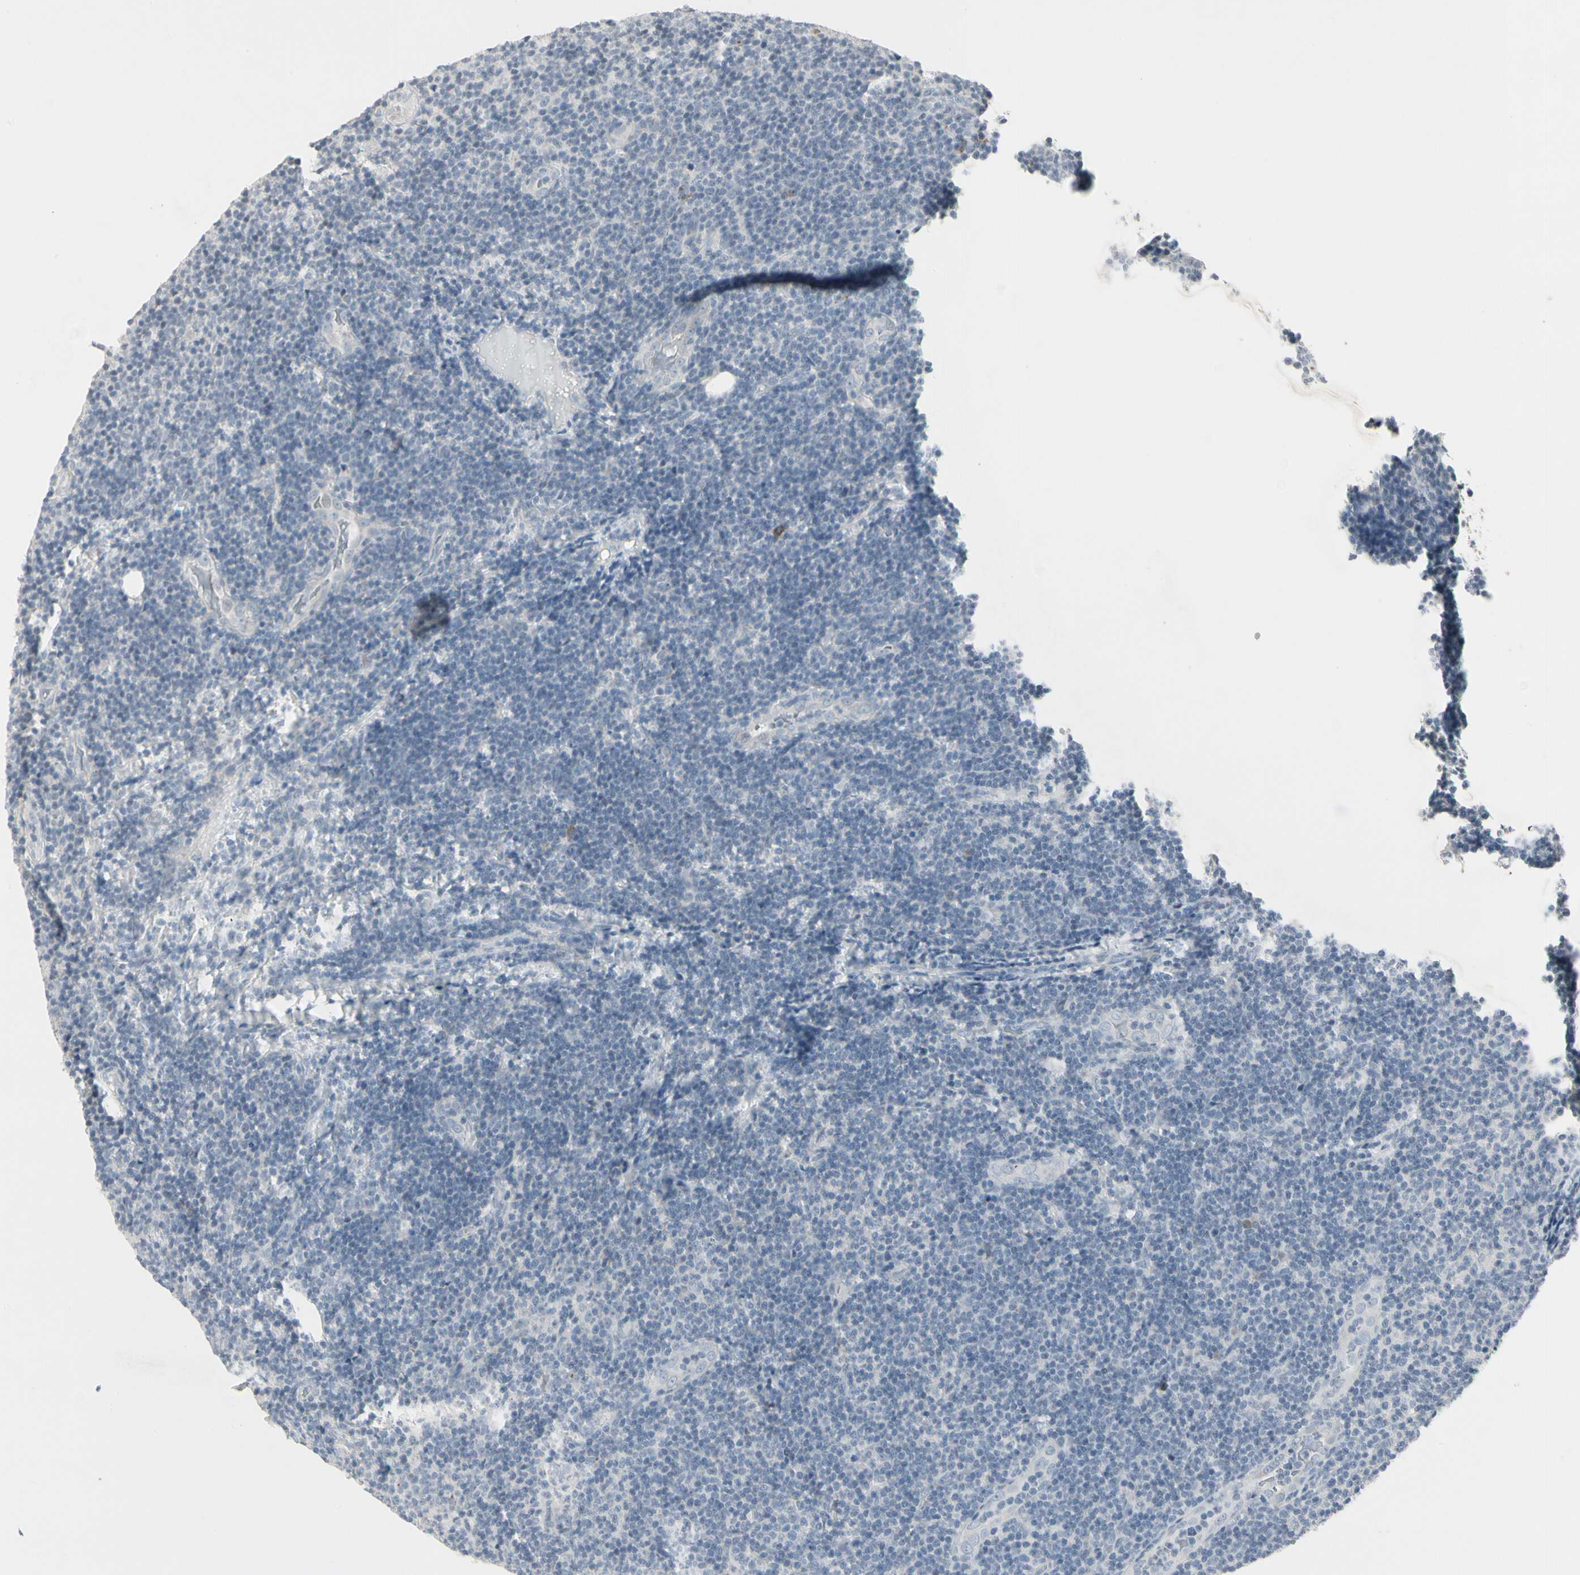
{"staining": {"intensity": "negative", "quantity": "none", "location": "none"}, "tissue": "lymphoma", "cell_type": "Tumor cells", "image_type": "cancer", "snomed": [{"axis": "morphology", "description": "Malignant lymphoma, non-Hodgkin's type, Low grade"}, {"axis": "topography", "description": "Lymph node"}], "caption": "The photomicrograph reveals no significant positivity in tumor cells of low-grade malignant lymphoma, non-Hodgkin's type.", "gene": "DMPK", "patient": {"sex": "male", "age": 83}}